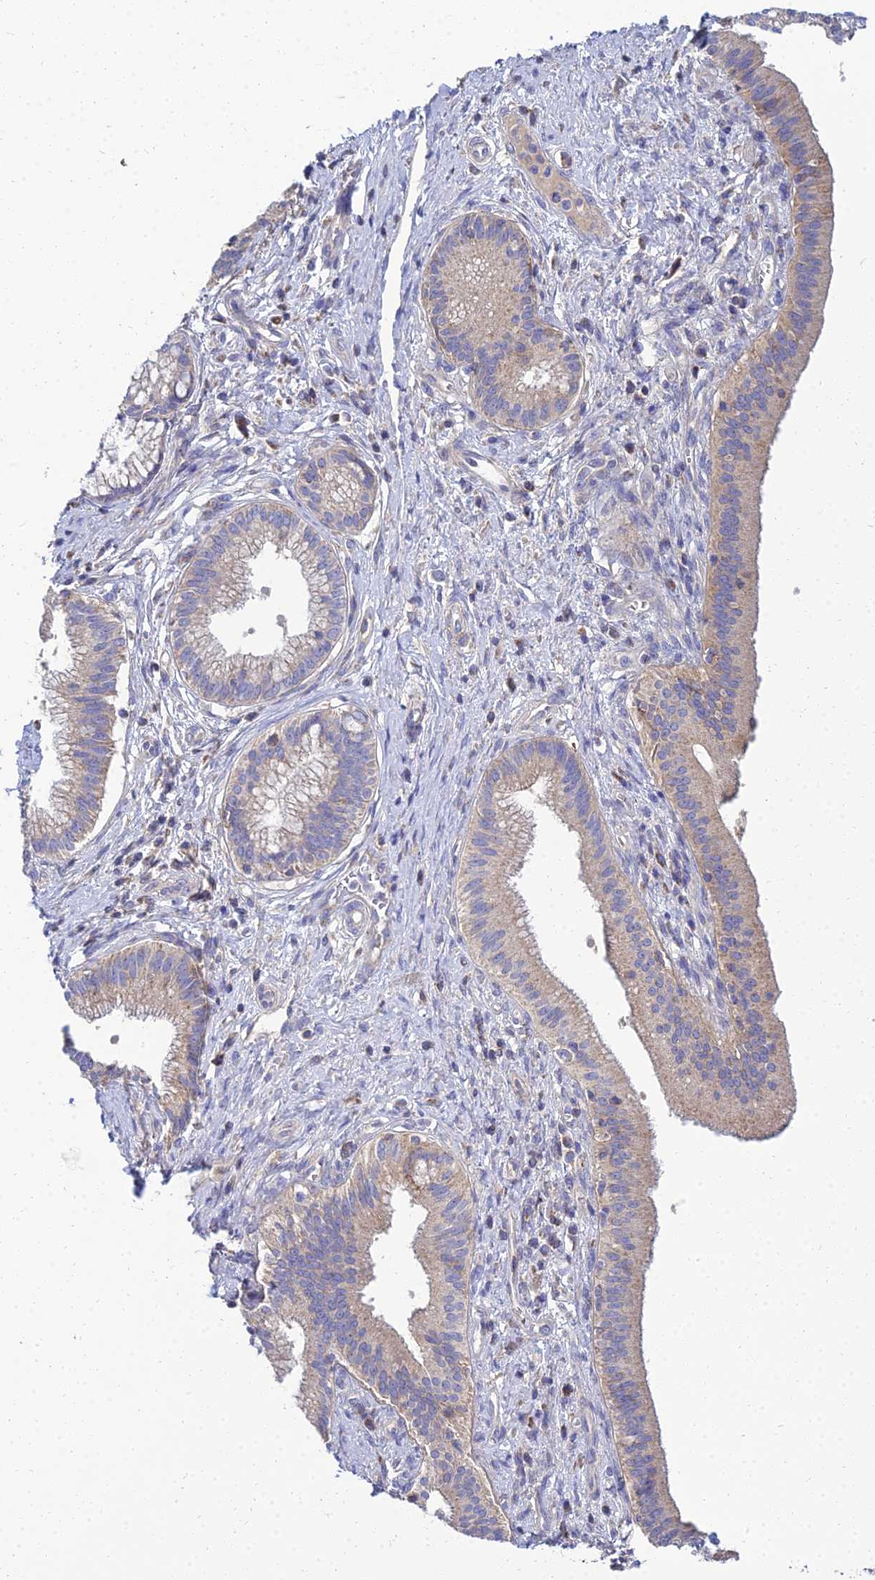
{"staining": {"intensity": "weak", "quantity": "25%-75%", "location": "cytoplasmic/membranous"}, "tissue": "pancreatic cancer", "cell_type": "Tumor cells", "image_type": "cancer", "snomed": [{"axis": "morphology", "description": "Adenocarcinoma, NOS"}, {"axis": "topography", "description": "Pancreas"}], "caption": "Pancreatic cancer (adenocarcinoma) was stained to show a protein in brown. There is low levels of weak cytoplasmic/membranous positivity in about 25%-75% of tumor cells. Using DAB (brown) and hematoxylin (blue) stains, captured at high magnification using brightfield microscopy.", "gene": "NPY", "patient": {"sex": "male", "age": 72}}